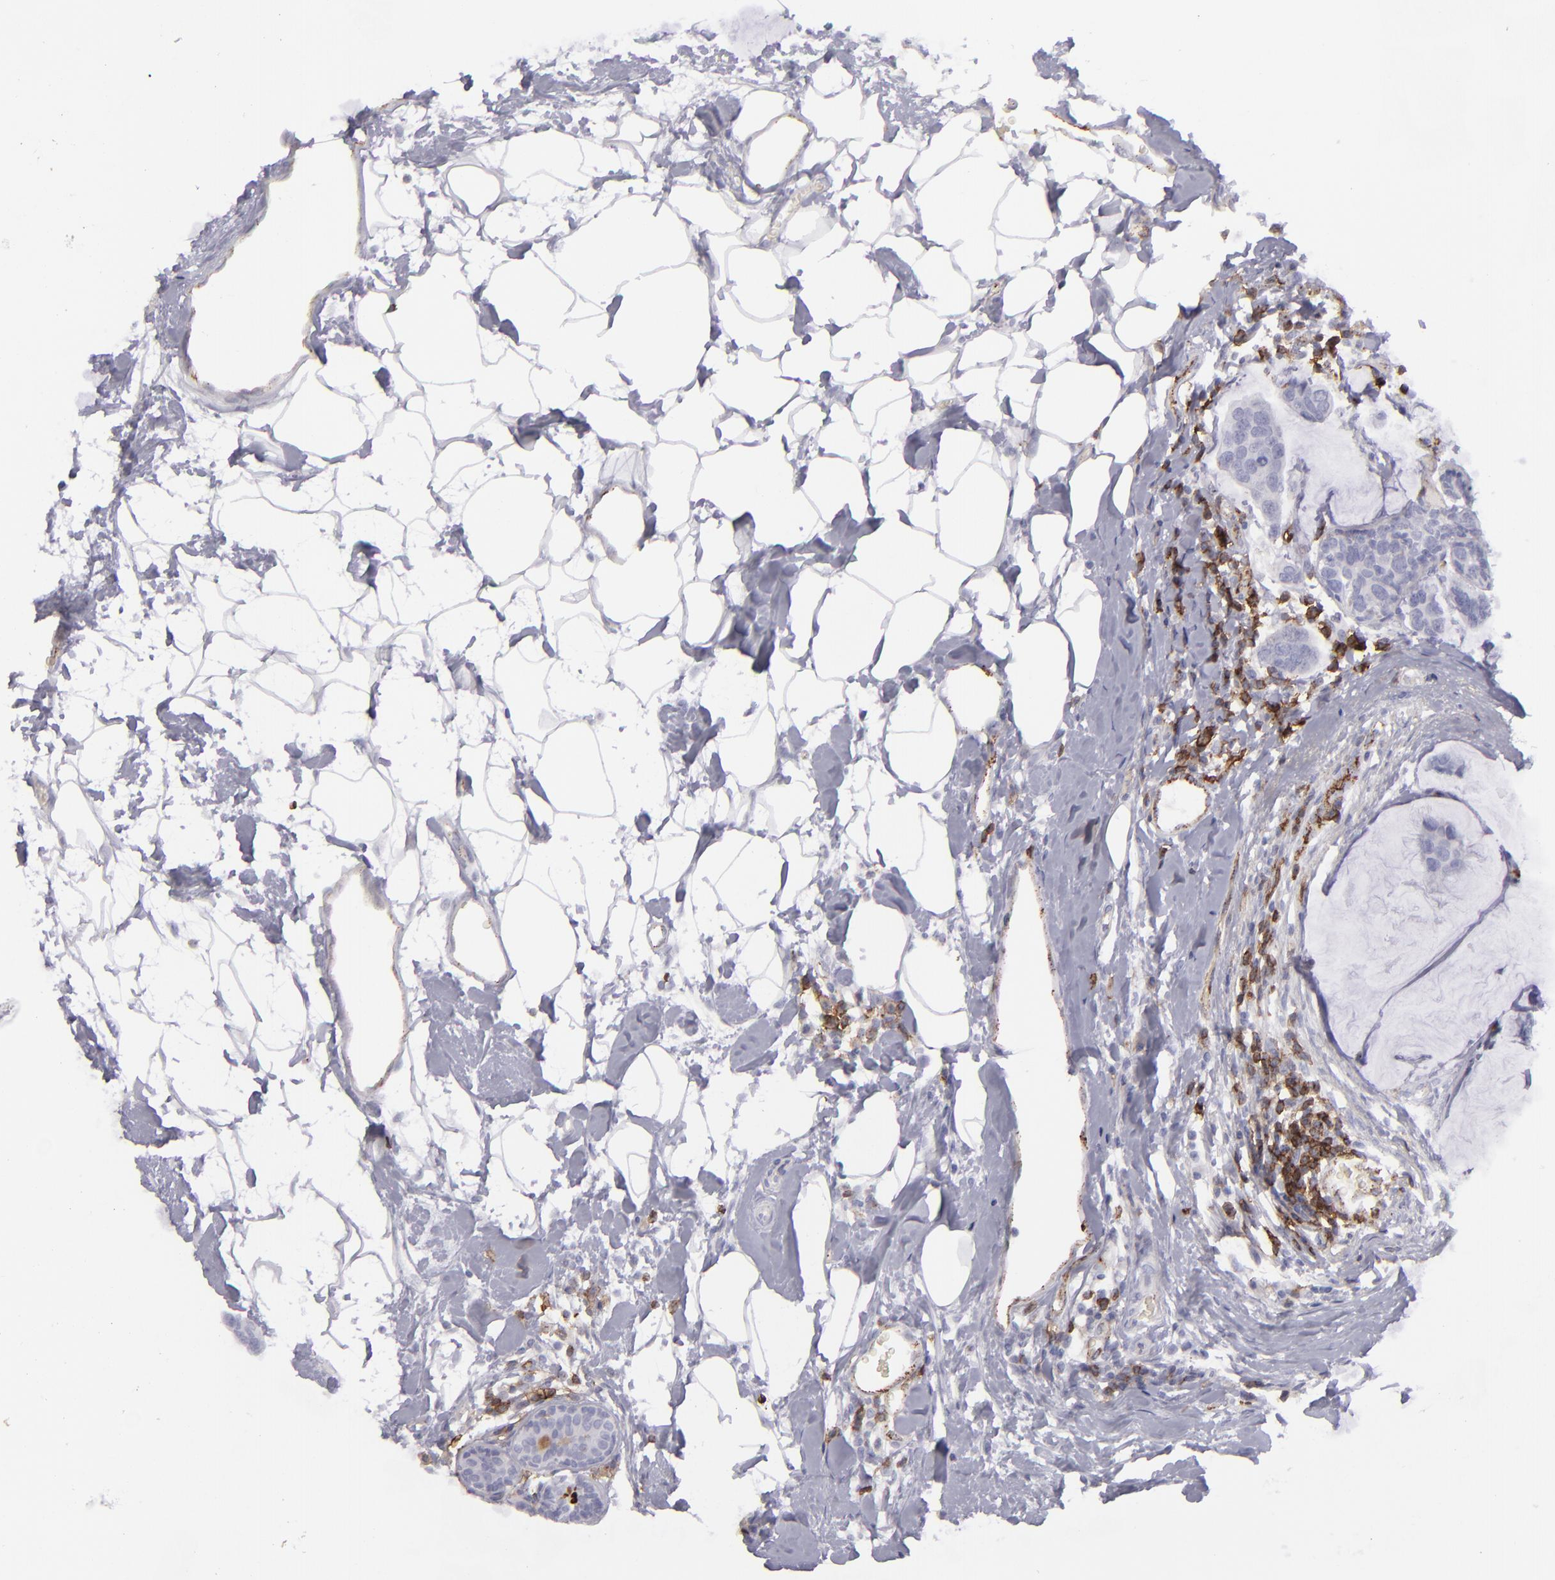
{"staining": {"intensity": "negative", "quantity": "none", "location": "none"}, "tissue": "breast cancer", "cell_type": "Tumor cells", "image_type": "cancer", "snomed": [{"axis": "morphology", "description": "Normal tissue, NOS"}, {"axis": "morphology", "description": "Duct carcinoma"}, {"axis": "topography", "description": "Breast"}], "caption": "Immunohistochemistry (IHC) micrograph of human breast cancer (invasive ductal carcinoma) stained for a protein (brown), which shows no expression in tumor cells.", "gene": "CD27", "patient": {"sex": "female", "age": 50}}